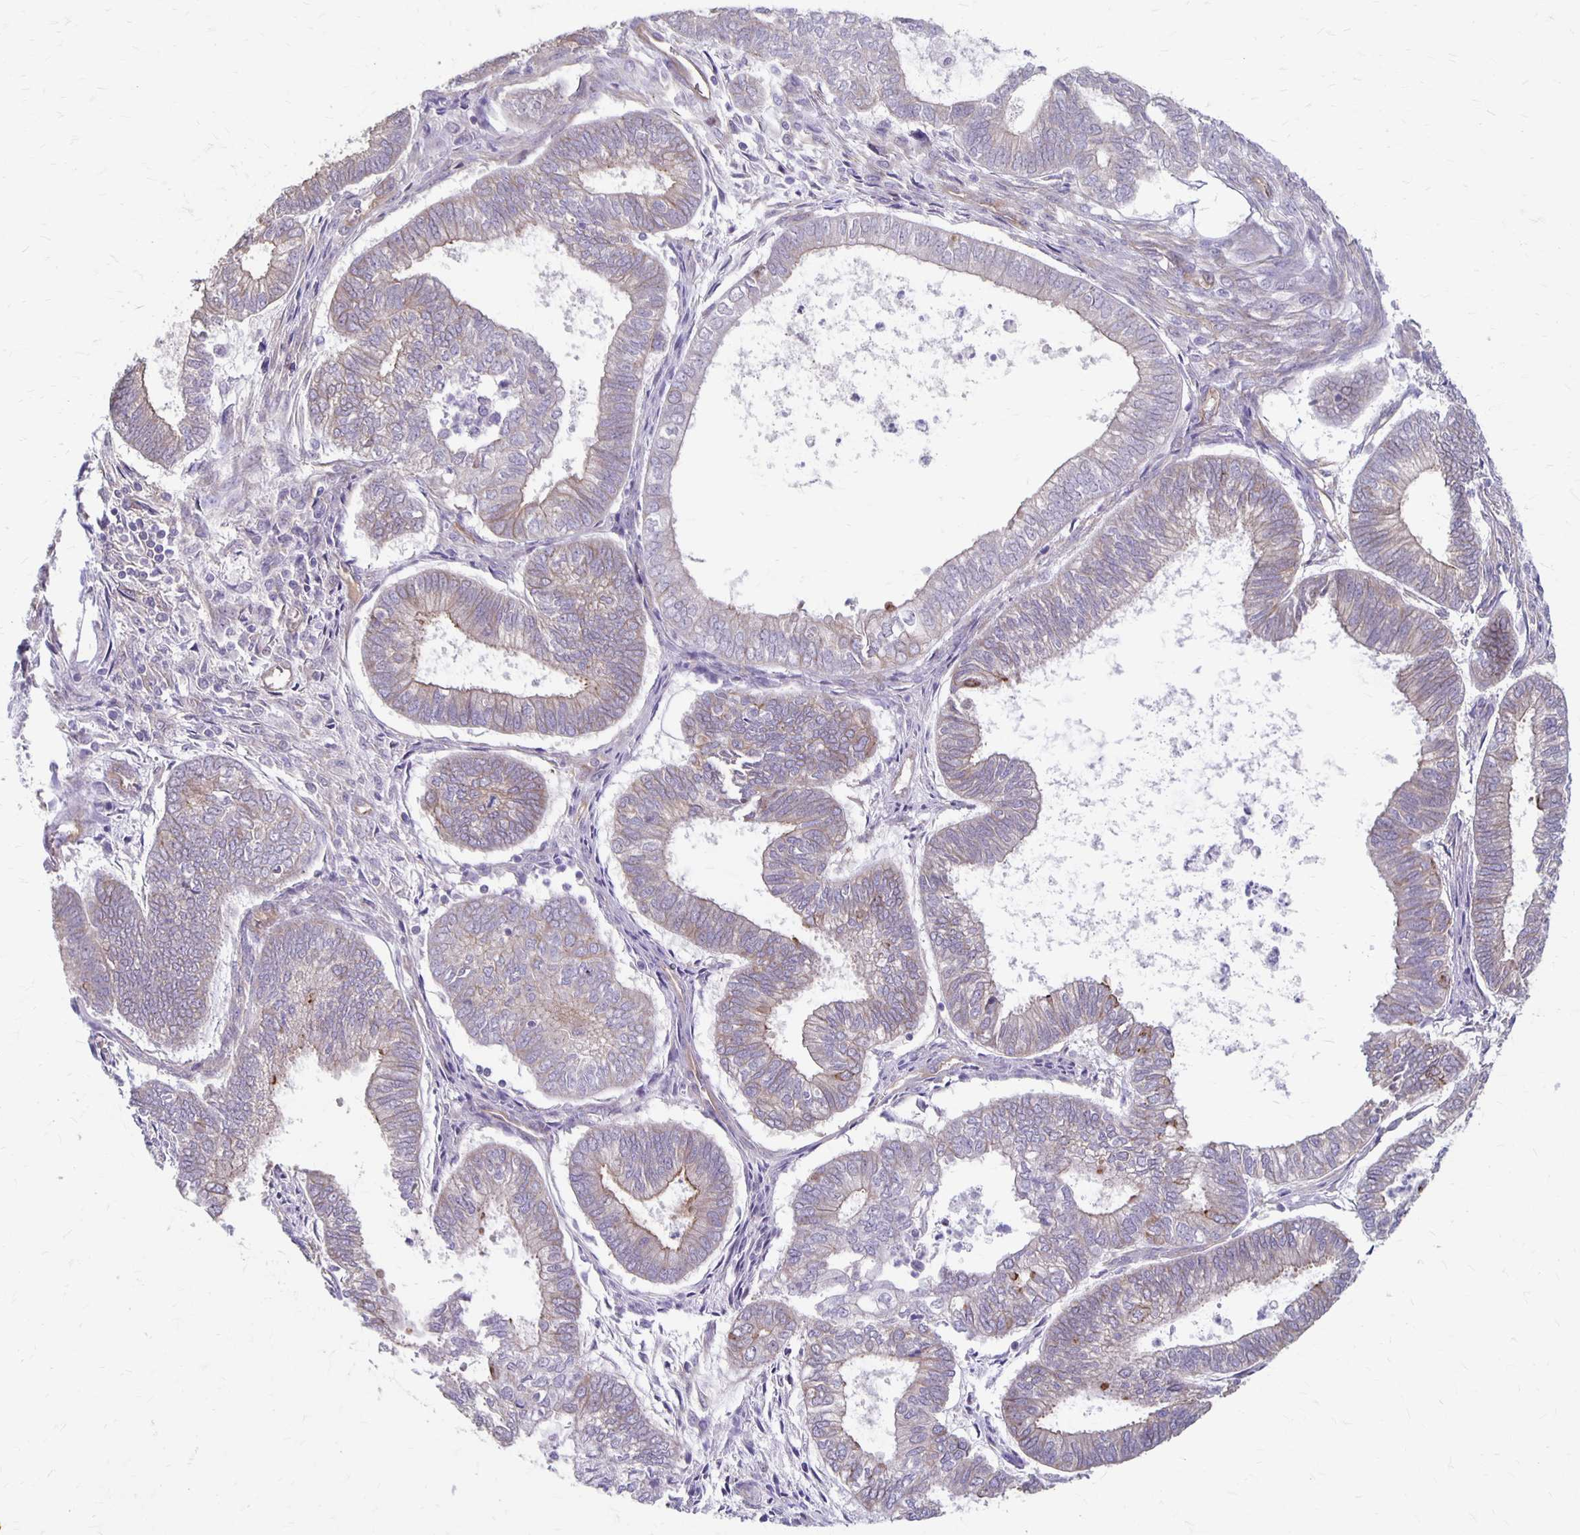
{"staining": {"intensity": "weak", "quantity": "<25%", "location": "cytoplasmic/membranous"}, "tissue": "ovarian cancer", "cell_type": "Tumor cells", "image_type": "cancer", "snomed": [{"axis": "morphology", "description": "Carcinoma, endometroid"}, {"axis": "topography", "description": "Ovary"}], "caption": "High power microscopy photomicrograph of an IHC histopathology image of endometroid carcinoma (ovarian), revealing no significant positivity in tumor cells. Brightfield microscopy of IHC stained with DAB (brown) and hematoxylin (blue), captured at high magnification.", "gene": "PPP1R3E", "patient": {"sex": "female", "age": 64}}